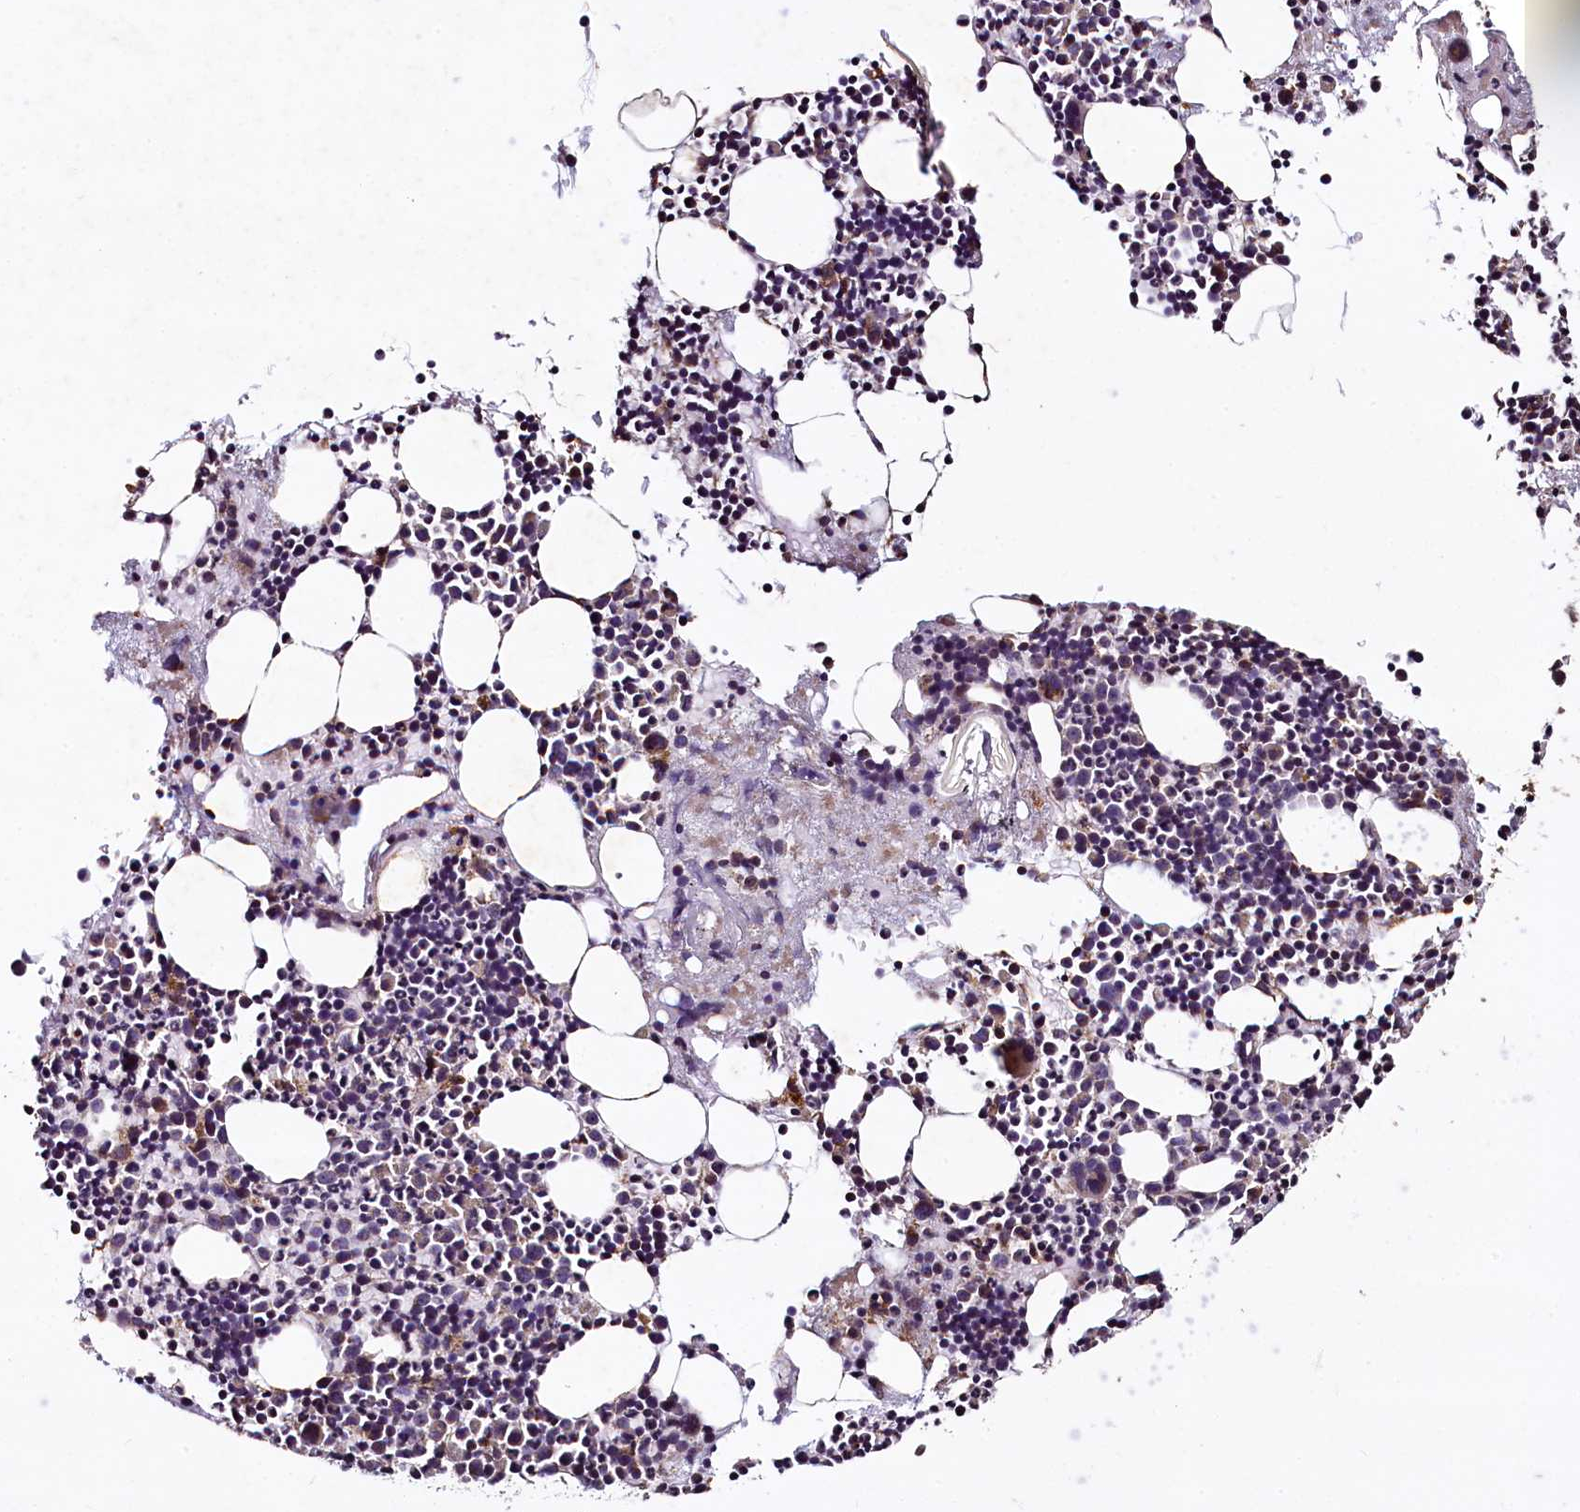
{"staining": {"intensity": "moderate", "quantity": "25%-75%", "location": "cytoplasmic/membranous"}, "tissue": "bone marrow", "cell_type": "Hematopoietic cells", "image_type": "normal", "snomed": [{"axis": "morphology", "description": "Normal tissue, NOS"}, {"axis": "topography", "description": "Bone marrow"}], "caption": "Protein expression analysis of benign bone marrow displays moderate cytoplasmic/membranous expression in about 25%-75% of hematopoietic cells.", "gene": "COQ9", "patient": {"sex": "male", "age": 51}}